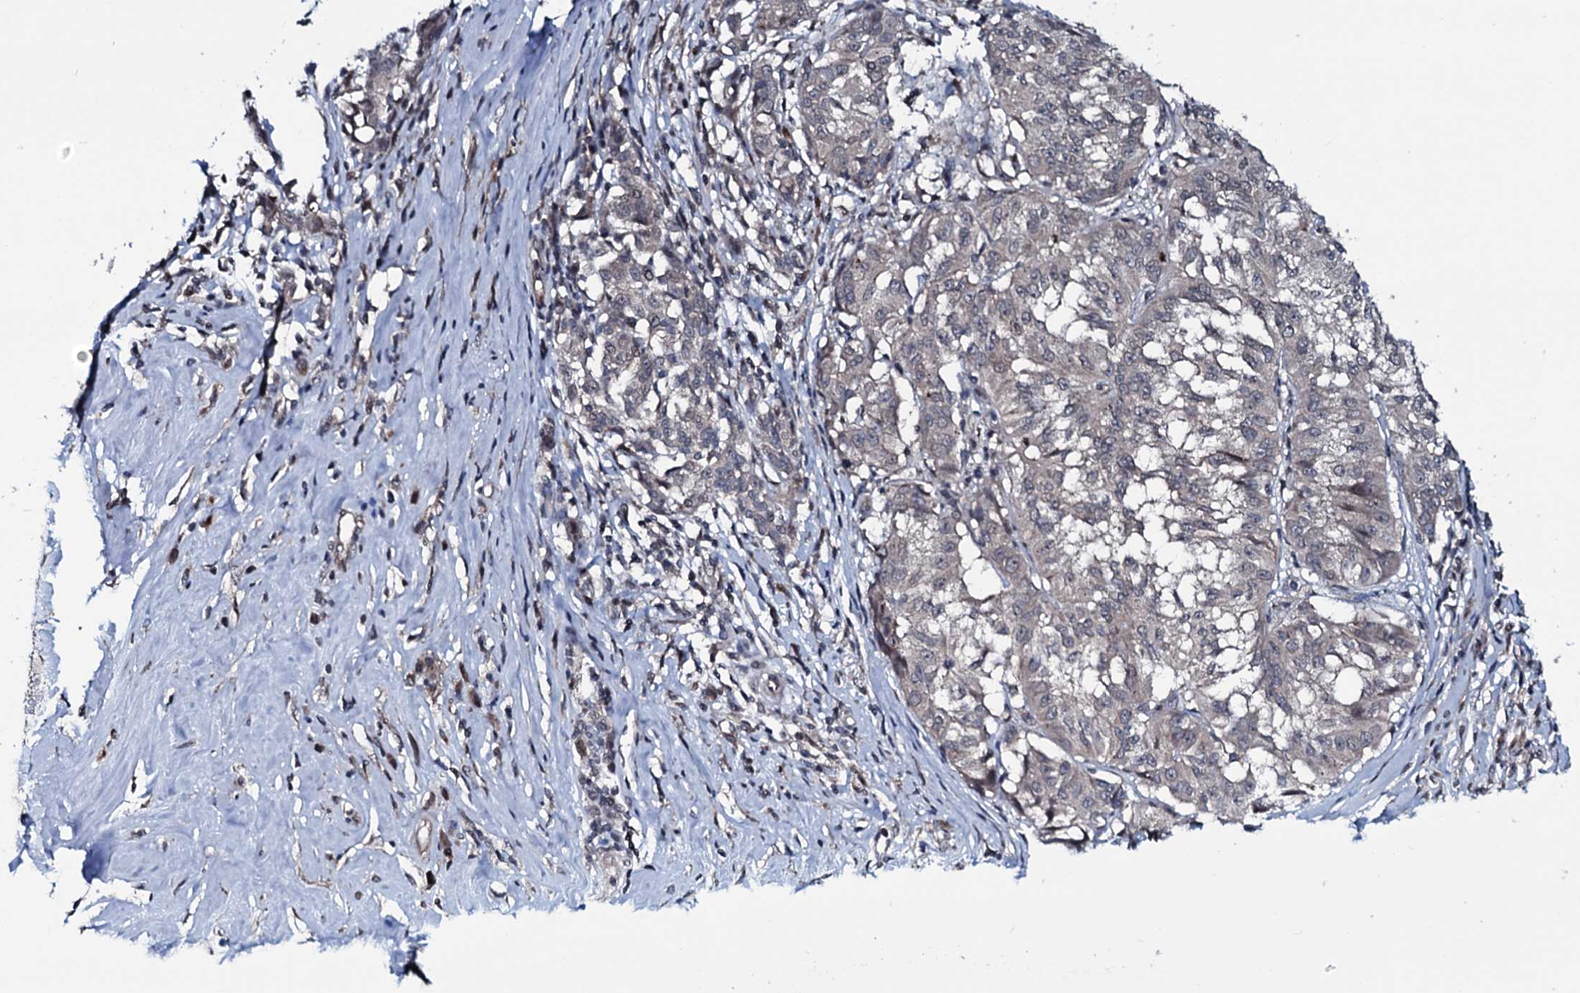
{"staining": {"intensity": "negative", "quantity": "none", "location": "none"}, "tissue": "melanoma", "cell_type": "Tumor cells", "image_type": "cancer", "snomed": [{"axis": "morphology", "description": "Malignant melanoma, NOS"}, {"axis": "topography", "description": "Skin"}], "caption": "This is a image of IHC staining of malignant melanoma, which shows no positivity in tumor cells. (Immunohistochemistry, brightfield microscopy, high magnification).", "gene": "OGFOD2", "patient": {"sex": "female", "age": 72}}